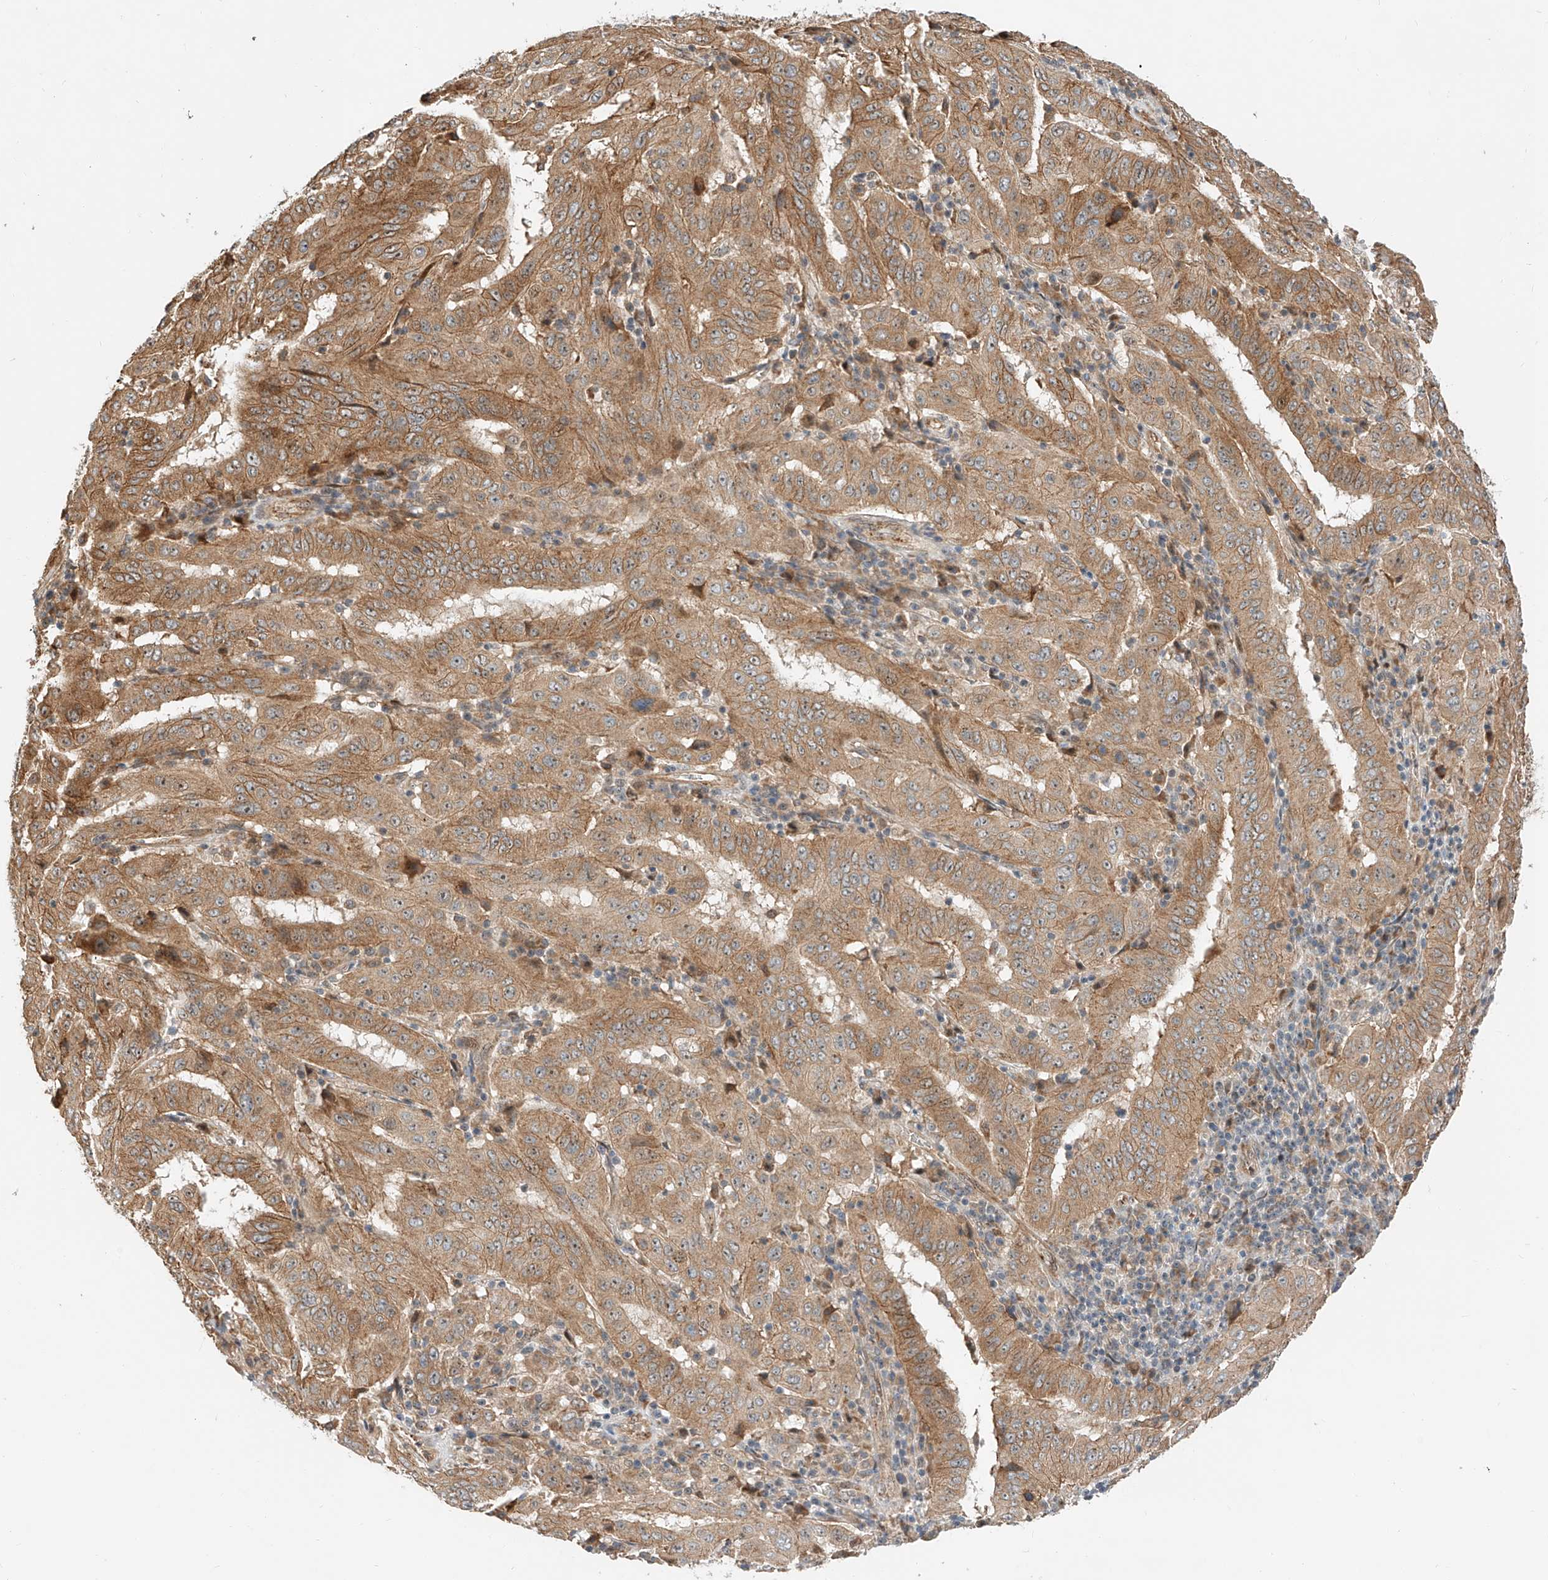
{"staining": {"intensity": "moderate", "quantity": ">75%", "location": "cytoplasmic/membranous"}, "tissue": "pancreatic cancer", "cell_type": "Tumor cells", "image_type": "cancer", "snomed": [{"axis": "morphology", "description": "Adenocarcinoma, NOS"}, {"axis": "topography", "description": "Pancreas"}], "caption": "This histopathology image reveals IHC staining of adenocarcinoma (pancreatic), with medium moderate cytoplasmic/membranous staining in about >75% of tumor cells.", "gene": "CPAMD8", "patient": {"sex": "male", "age": 63}}